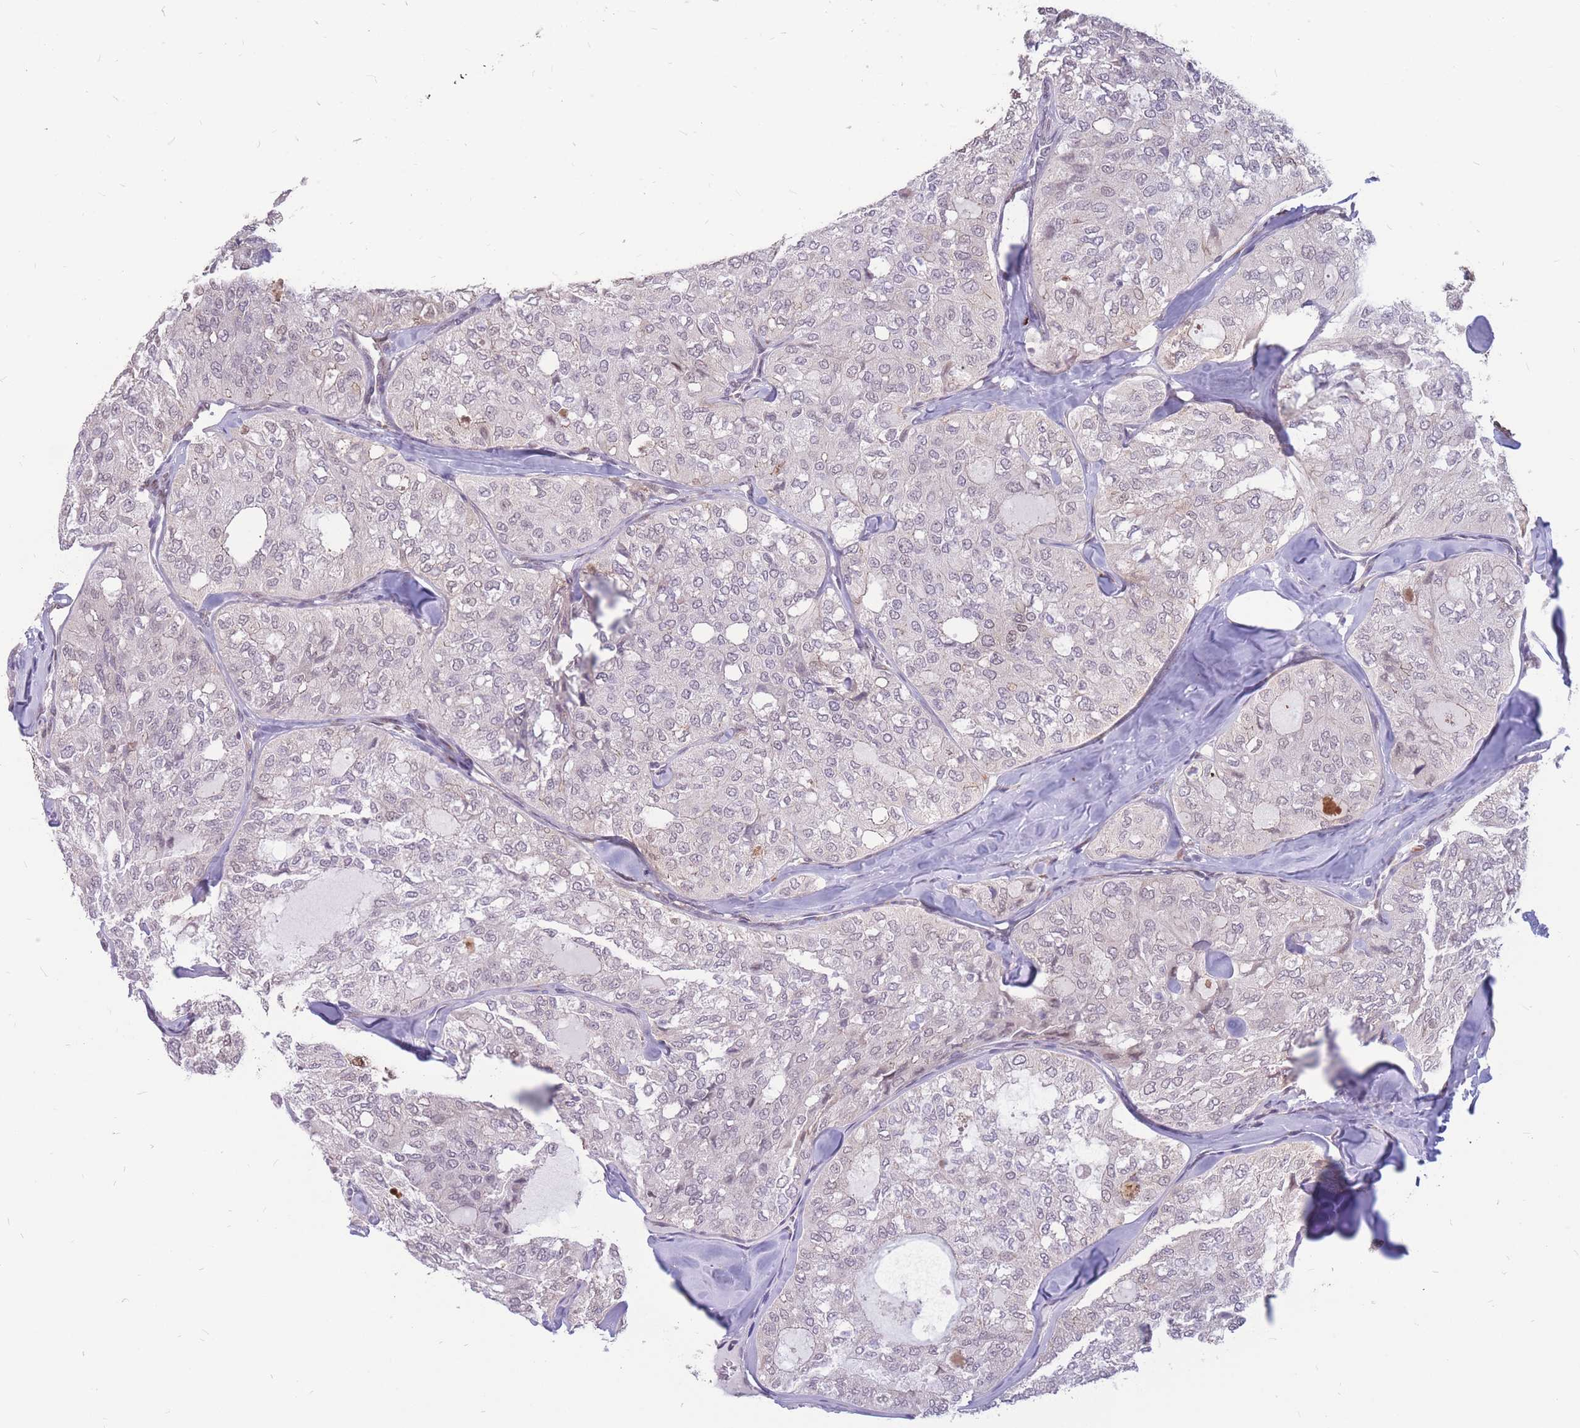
{"staining": {"intensity": "negative", "quantity": "none", "location": "none"}, "tissue": "thyroid cancer", "cell_type": "Tumor cells", "image_type": "cancer", "snomed": [{"axis": "morphology", "description": "Follicular adenoma carcinoma, NOS"}, {"axis": "topography", "description": "Thyroid gland"}], "caption": "This micrograph is of thyroid follicular adenoma carcinoma stained with immunohistochemistry to label a protein in brown with the nuclei are counter-stained blue. There is no expression in tumor cells.", "gene": "ADD2", "patient": {"sex": "male", "age": 75}}